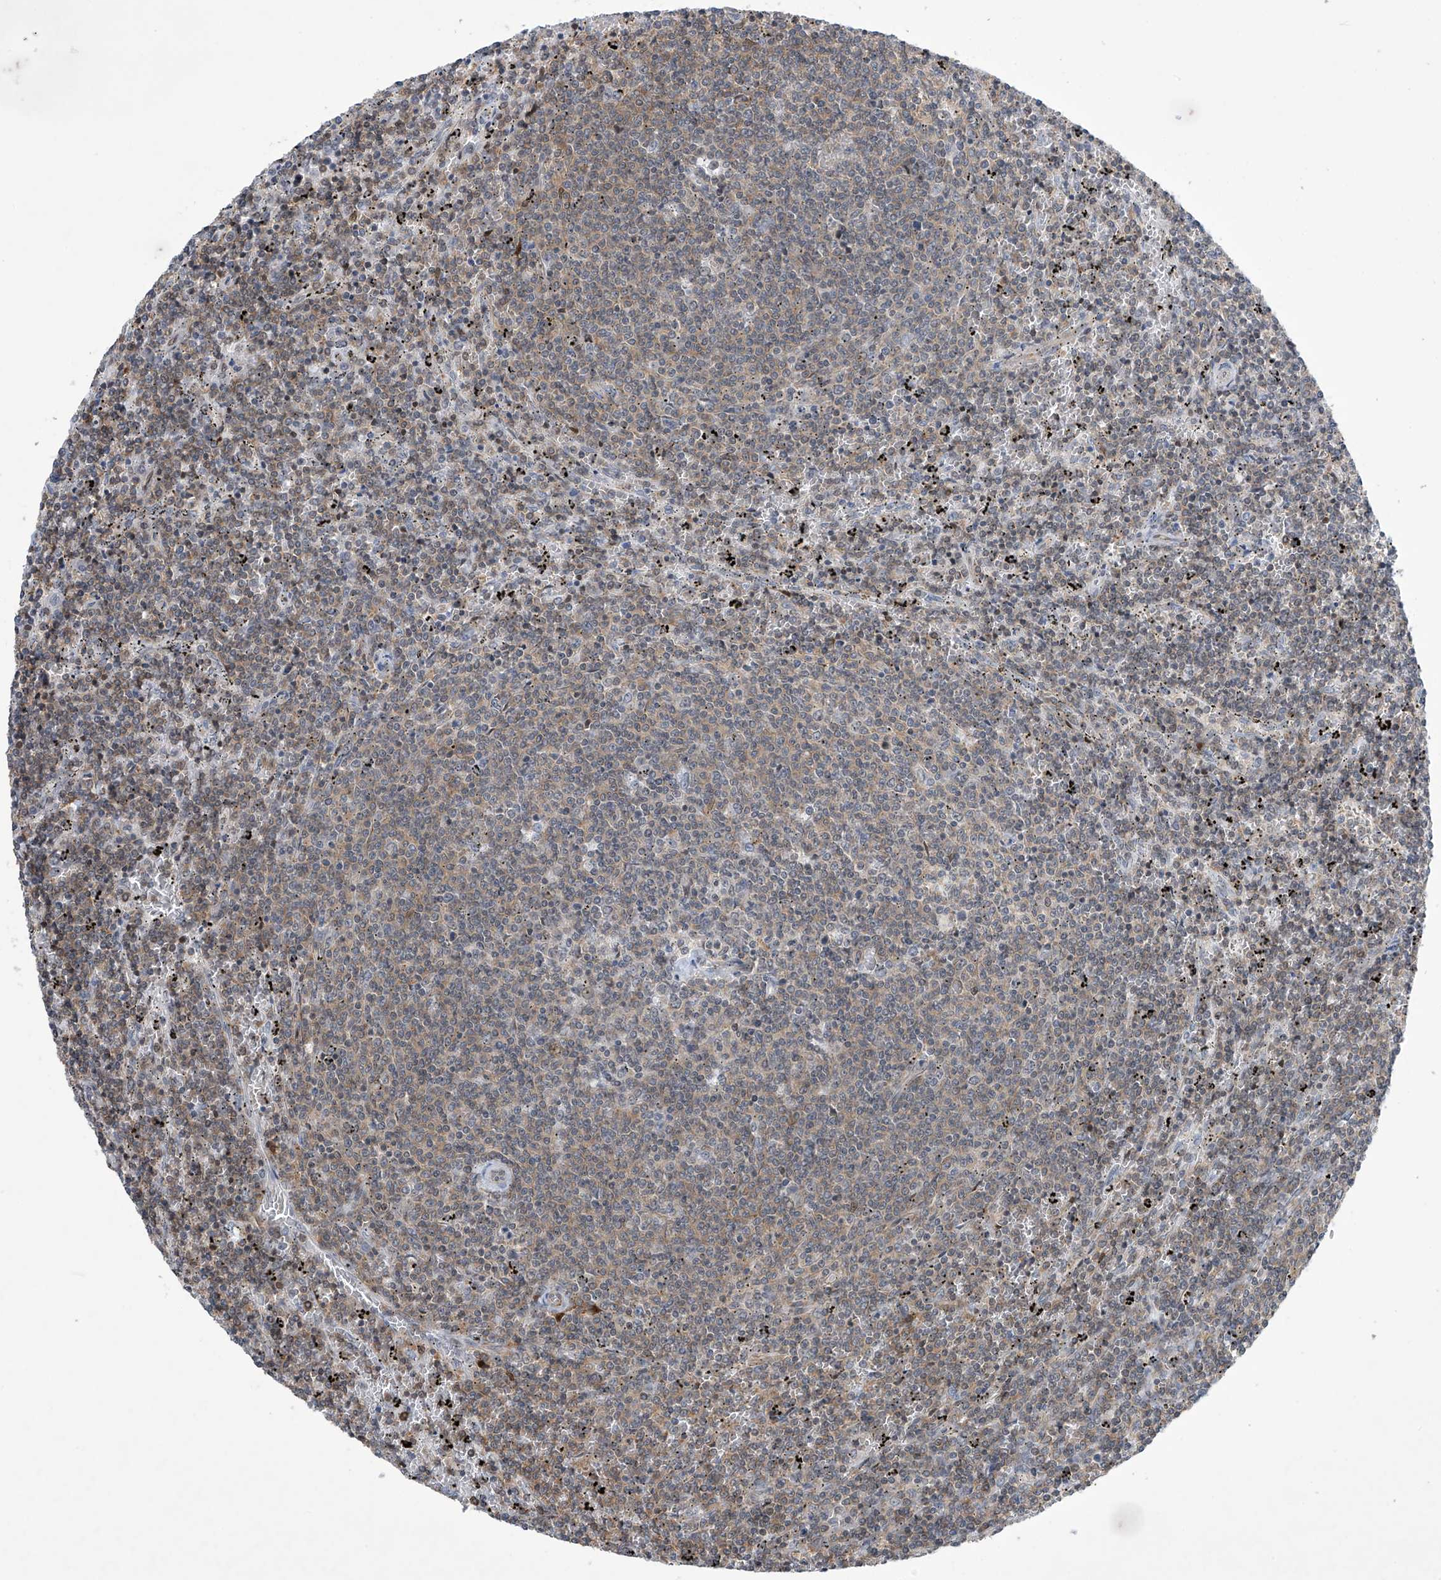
{"staining": {"intensity": "weak", "quantity": "25%-75%", "location": "cytoplasmic/membranous"}, "tissue": "lymphoma", "cell_type": "Tumor cells", "image_type": "cancer", "snomed": [{"axis": "morphology", "description": "Malignant lymphoma, non-Hodgkin's type, Low grade"}, {"axis": "topography", "description": "Spleen"}], "caption": "Lymphoma stained for a protein demonstrates weak cytoplasmic/membranous positivity in tumor cells. (DAB (3,3'-diaminobenzidine) = brown stain, brightfield microscopy at high magnification).", "gene": "MSL3", "patient": {"sex": "female", "age": 50}}